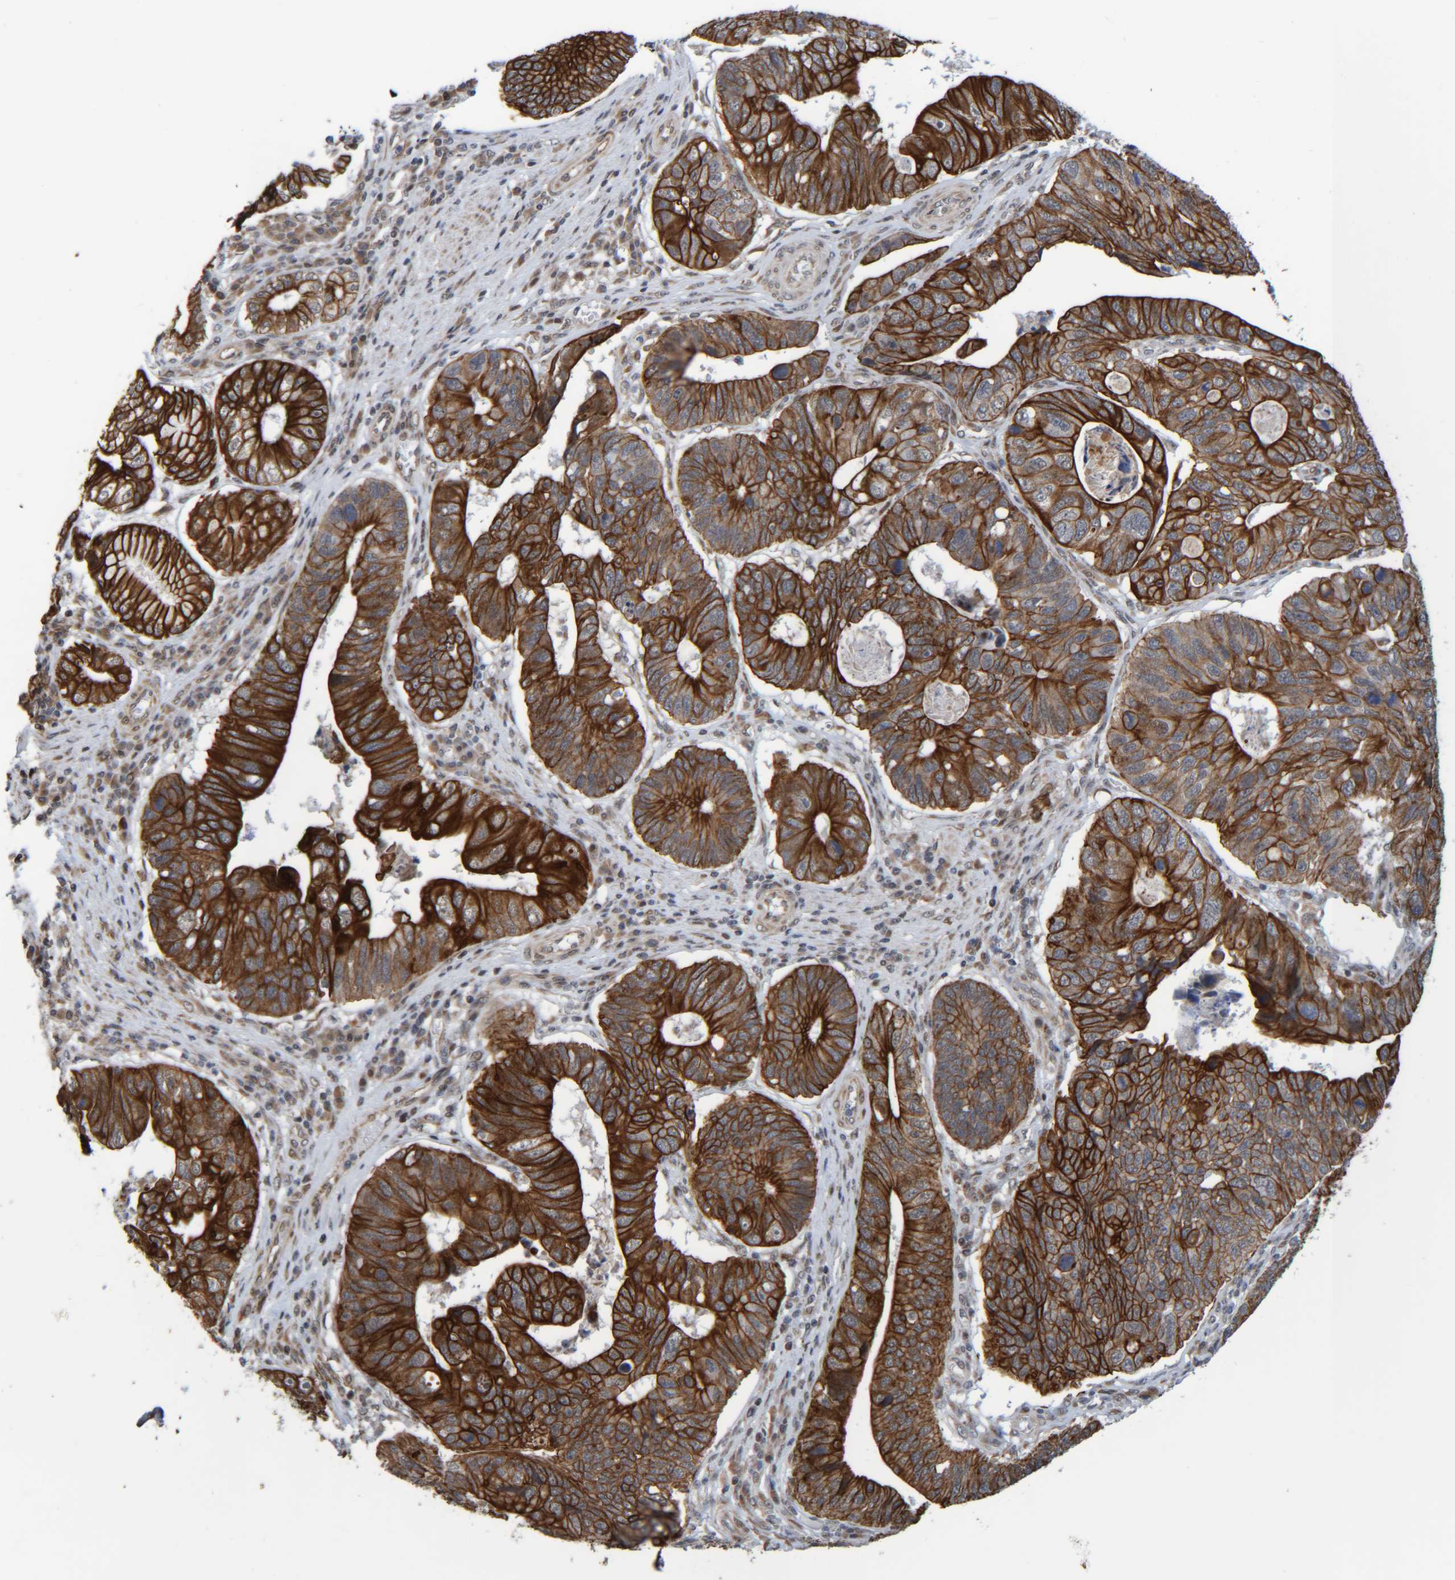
{"staining": {"intensity": "strong", "quantity": ">75%", "location": "cytoplasmic/membranous"}, "tissue": "stomach cancer", "cell_type": "Tumor cells", "image_type": "cancer", "snomed": [{"axis": "morphology", "description": "Adenocarcinoma, NOS"}, {"axis": "topography", "description": "Stomach"}], "caption": "Protein expression analysis of adenocarcinoma (stomach) reveals strong cytoplasmic/membranous expression in approximately >75% of tumor cells.", "gene": "CCDC57", "patient": {"sex": "male", "age": 59}}